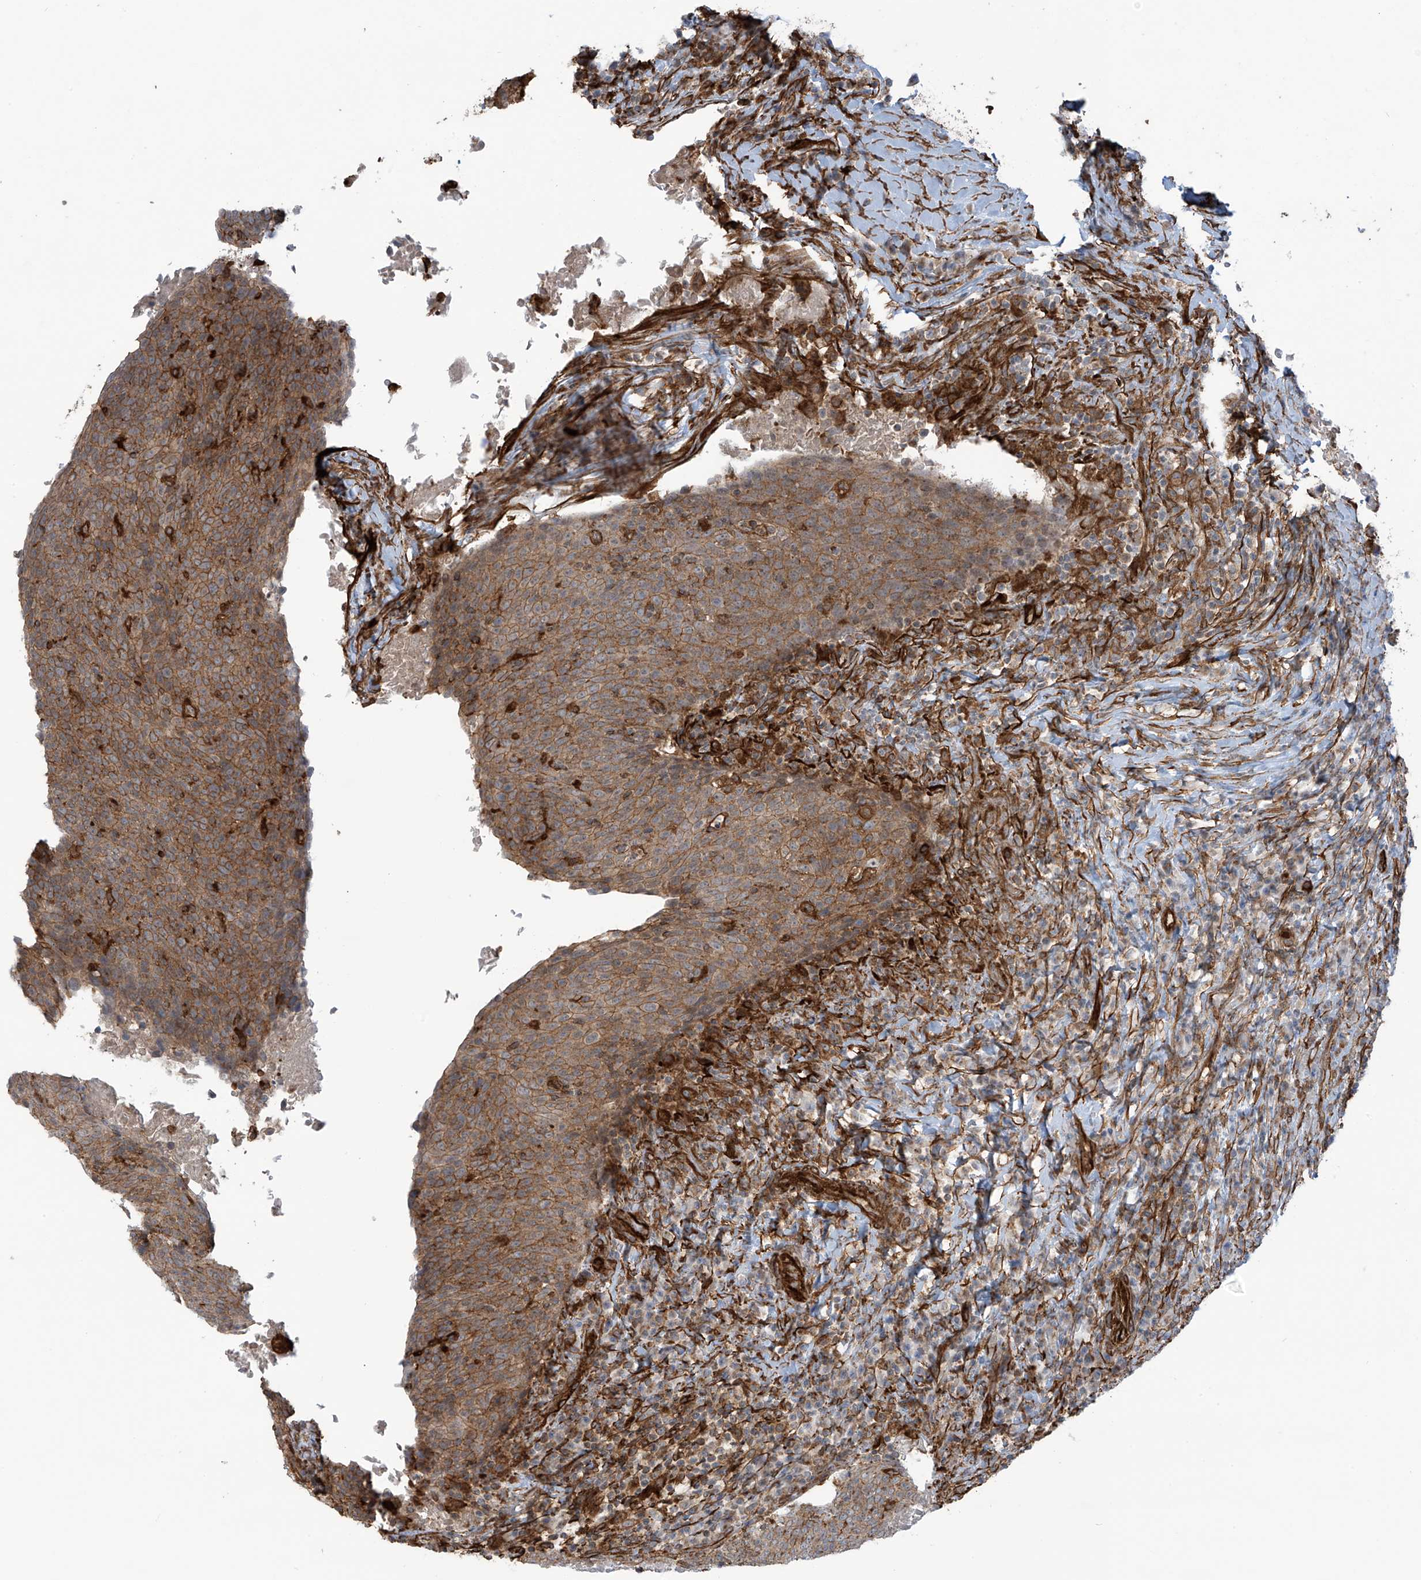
{"staining": {"intensity": "moderate", "quantity": ">75%", "location": "cytoplasmic/membranous"}, "tissue": "head and neck cancer", "cell_type": "Tumor cells", "image_type": "cancer", "snomed": [{"axis": "morphology", "description": "Squamous cell carcinoma, NOS"}, {"axis": "morphology", "description": "Squamous cell carcinoma, metastatic, NOS"}, {"axis": "topography", "description": "Lymph node"}, {"axis": "topography", "description": "Head-Neck"}], "caption": "Protein expression analysis of human head and neck metastatic squamous cell carcinoma reveals moderate cytoplasmic/membranous expression in about >75% of tumor cells.", "gene": "SLC9A2", "patient": {"sex": "male", "age": 62}}